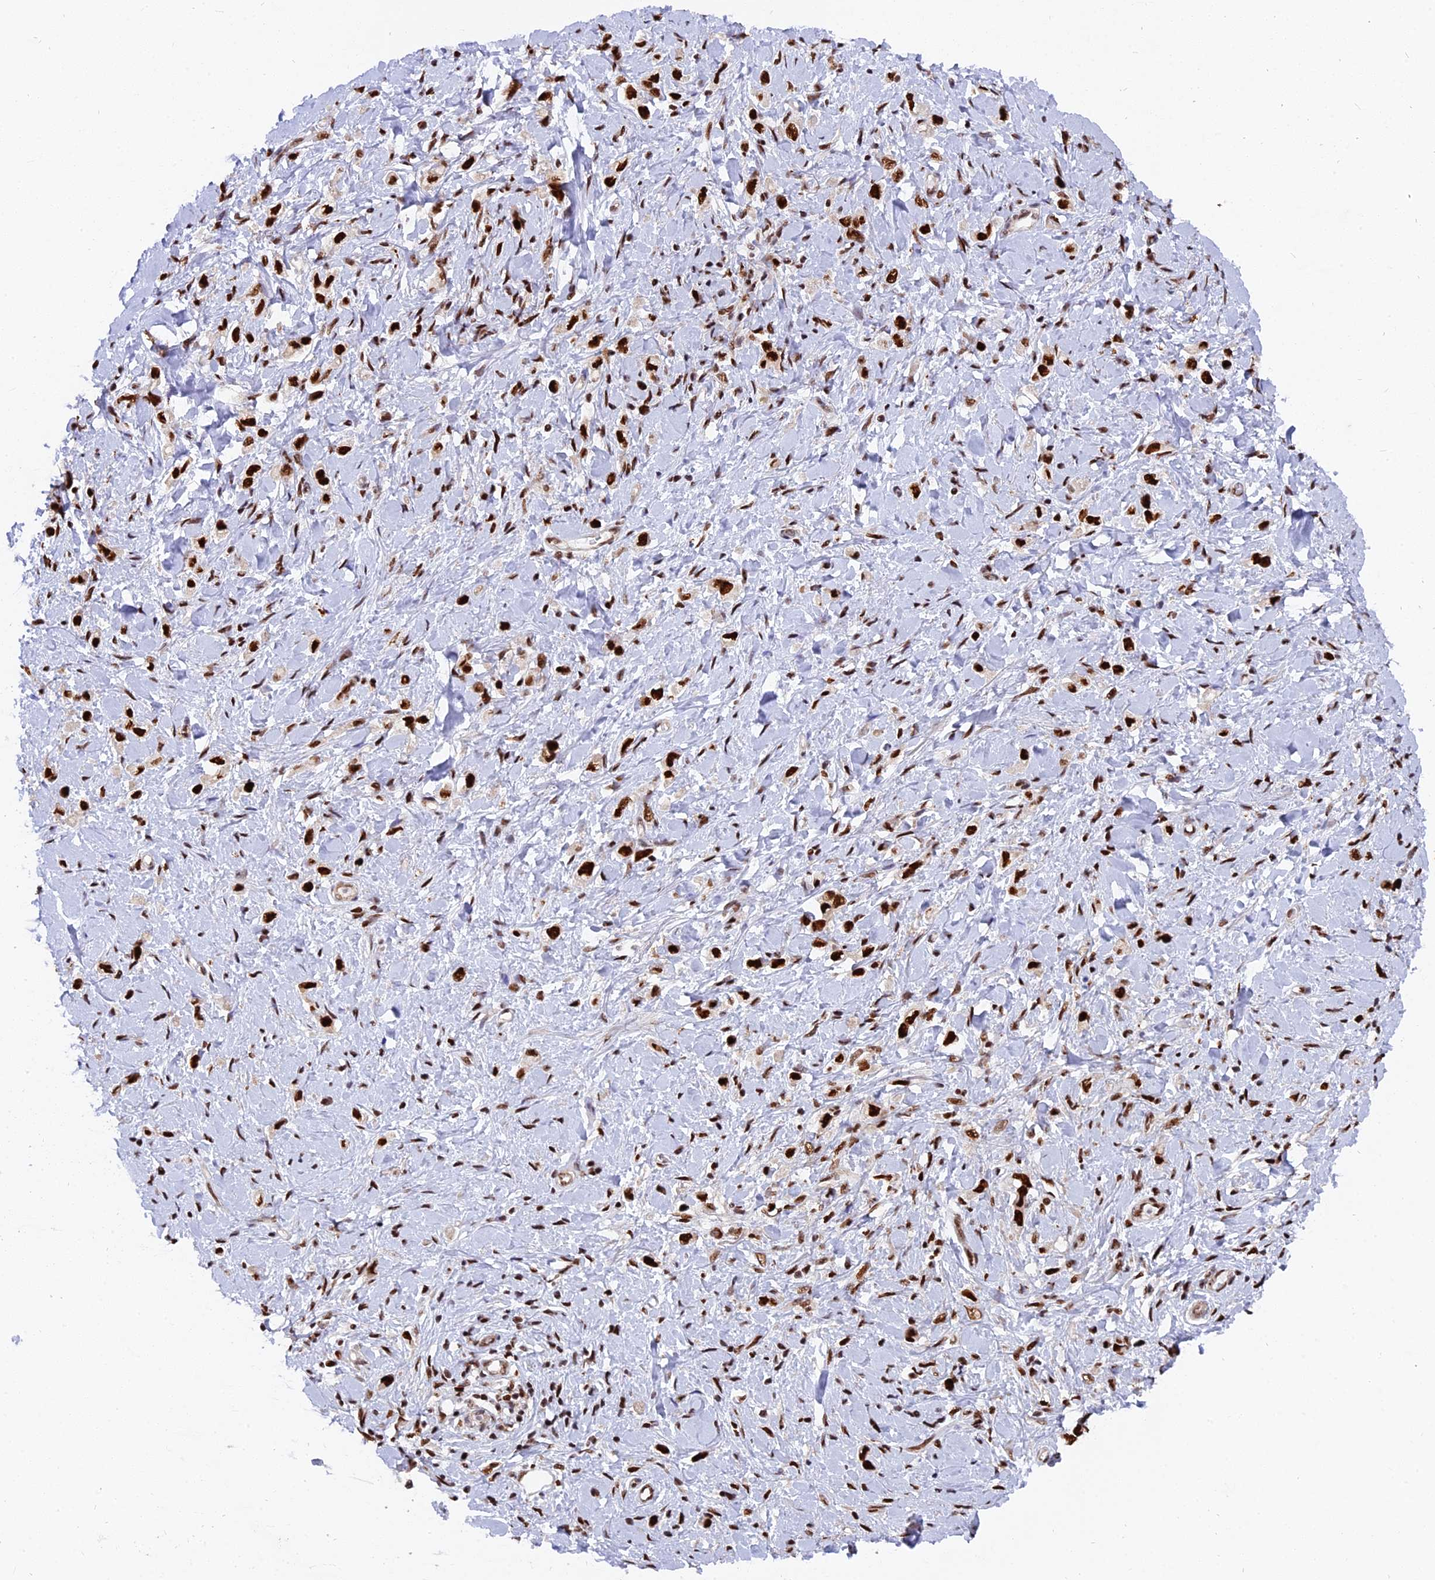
{"staining": {"intensity": "strong", "quantity": ">75%", "location": "nuclear"}, "tissue": "stomach cancer", "cell_type": "Tumor cells", "image_type": "cancer", "snomed": [{"axis": "morphology", "description": "Adenocarcinoma, NOS"}, {"axis": "topography", "description": "Stomach"}], "caption": "This photomicrograph exhibits IHC staining of stomach cancer (adenocarcinoma), with high strong nuclear positivity in about >75% of tumor cells.", "gene": "RAMAC", "patient": {"sex": "female", "age": 65}}